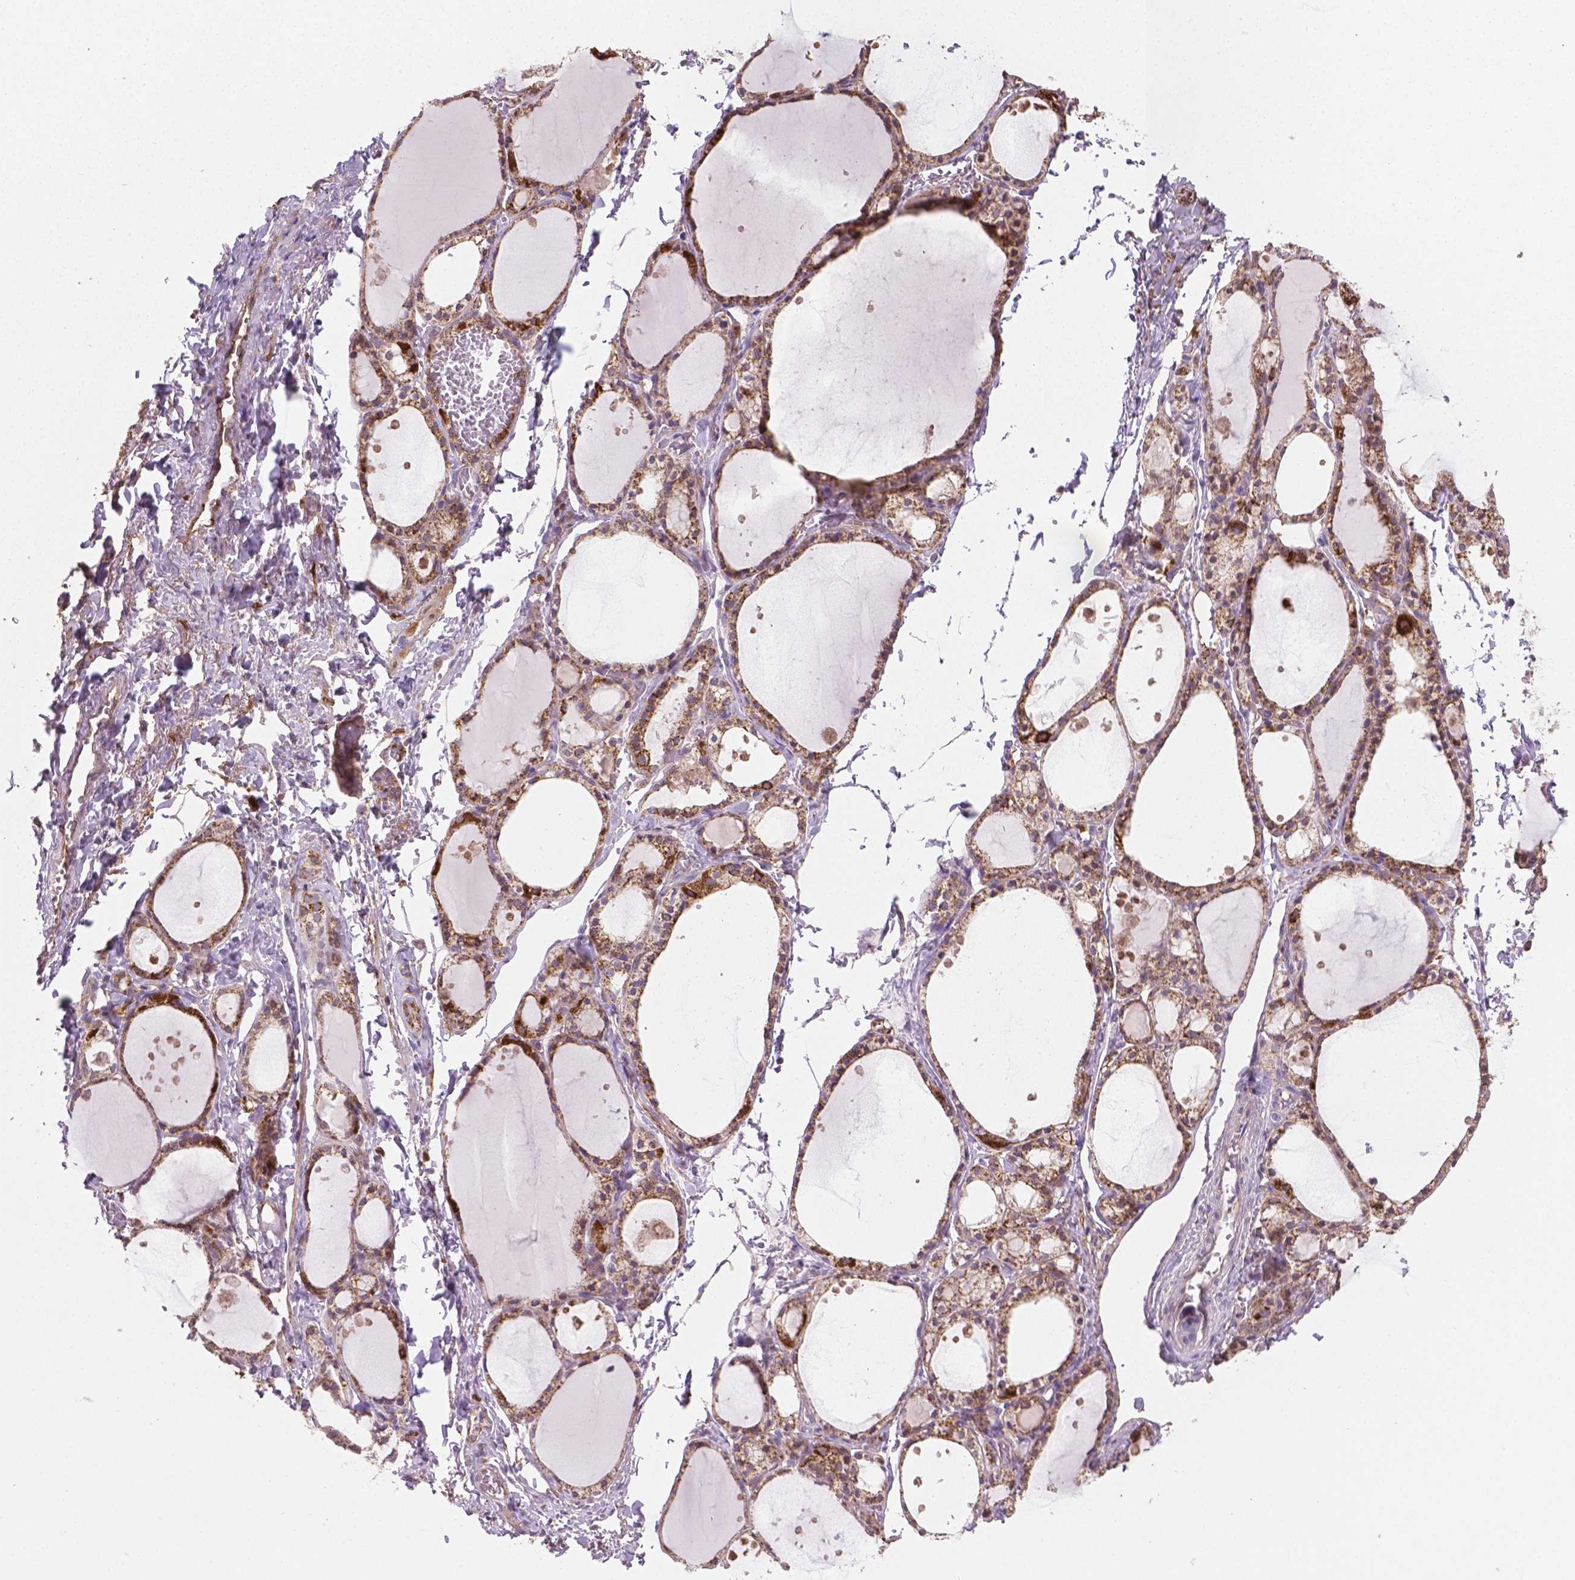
{"staining": {"intensity": "moderate", "quantity": ">75%", "location": "cytoplasmic/membranous"}, "tissue": "thyroid gland", "cell_type": "Glandular cells", "image_type": "normal", "snomed": [{"axis": "morphology", "description": "Normal tissue, NOS"}, {"axis": "topography", "description": "Thyroid gland"}], "caption": "Unremarkable thyroid gland displays moderate cytoplasmic/membranous expression in approximately >75% of glandular cells.", "gene": "TCAF1", "patient": {"sex": "male", "age": 68}}